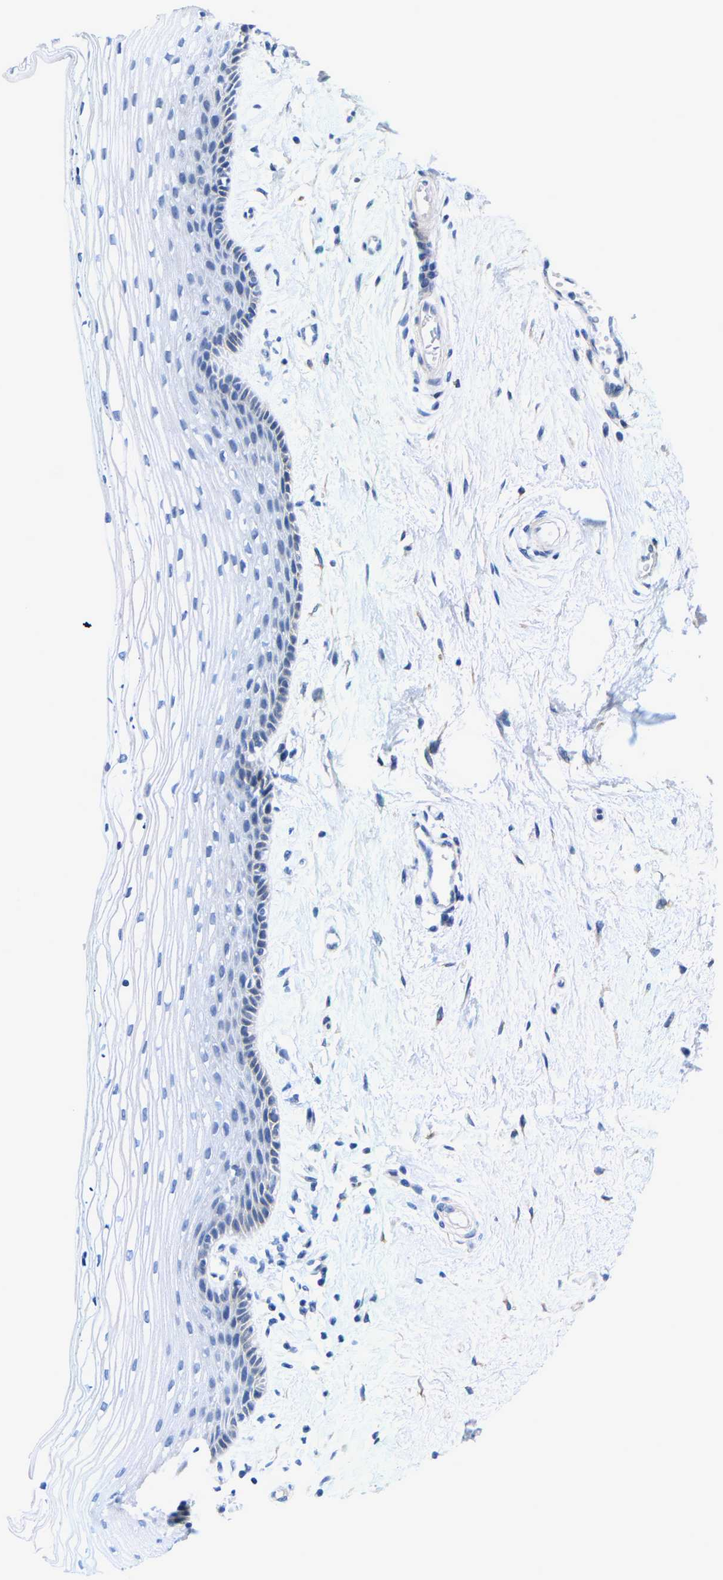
{"staining": {"intensity": "negative", "quantity": "none", "location": "none"}, "tissue": "vagina", "cell_type": "Squamous epithelial cells", "image_type": "normal", "snomed": [{"axis": "morphology", "description": "Normal tissue, NOS"}, {"axis": "topography", "description": "Vagina"}], "caption": "Protein analysis of normal vagina demonstrates no significant staining in squamous epithelial cells. (DAB (3,3'-diaminobenzidine) IHC with hematoxylin counter stain).", "gene": "DSCAM", "patient": {"sex": "female", "age": 46}}